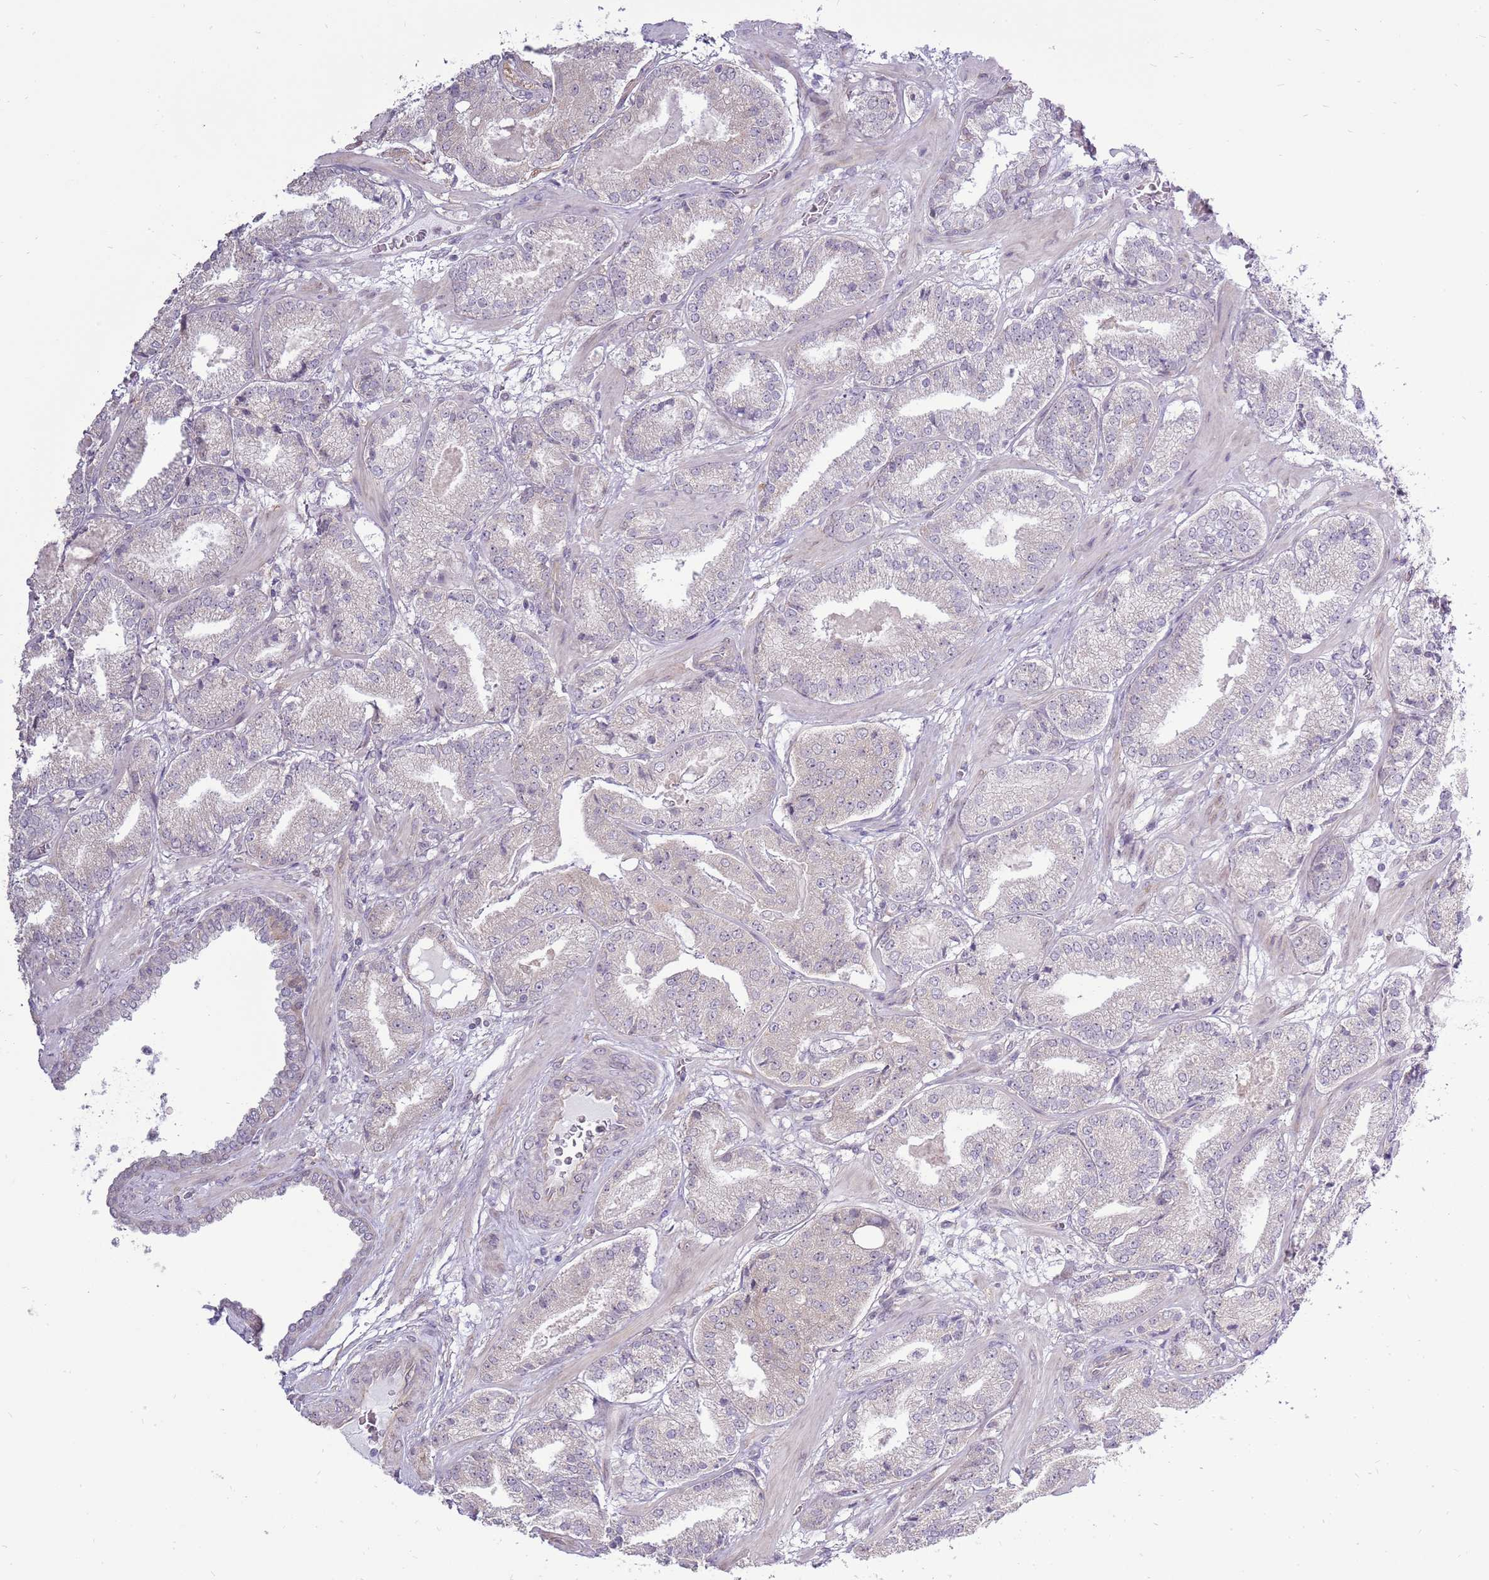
{"staining": {"intensity": "negative", "quantity": "none", "location": "none"}, "tissue": "prostate cancer", "cell_type": "Tumor cells", "image_type": "cancer", "snomed": [{"axis": "morphology", "description": "Adenocarcinoma, High grade"}, {"axis": "topography", "description": "Prostate"}], "caption": "Human prostate cancer (adenocarcinoma (high-grade)) stained for a protein using IHC exhibits no positivity in tumor cells.", "gene": "UGGT2", "patient": {"sex": "male", "age": 63}}